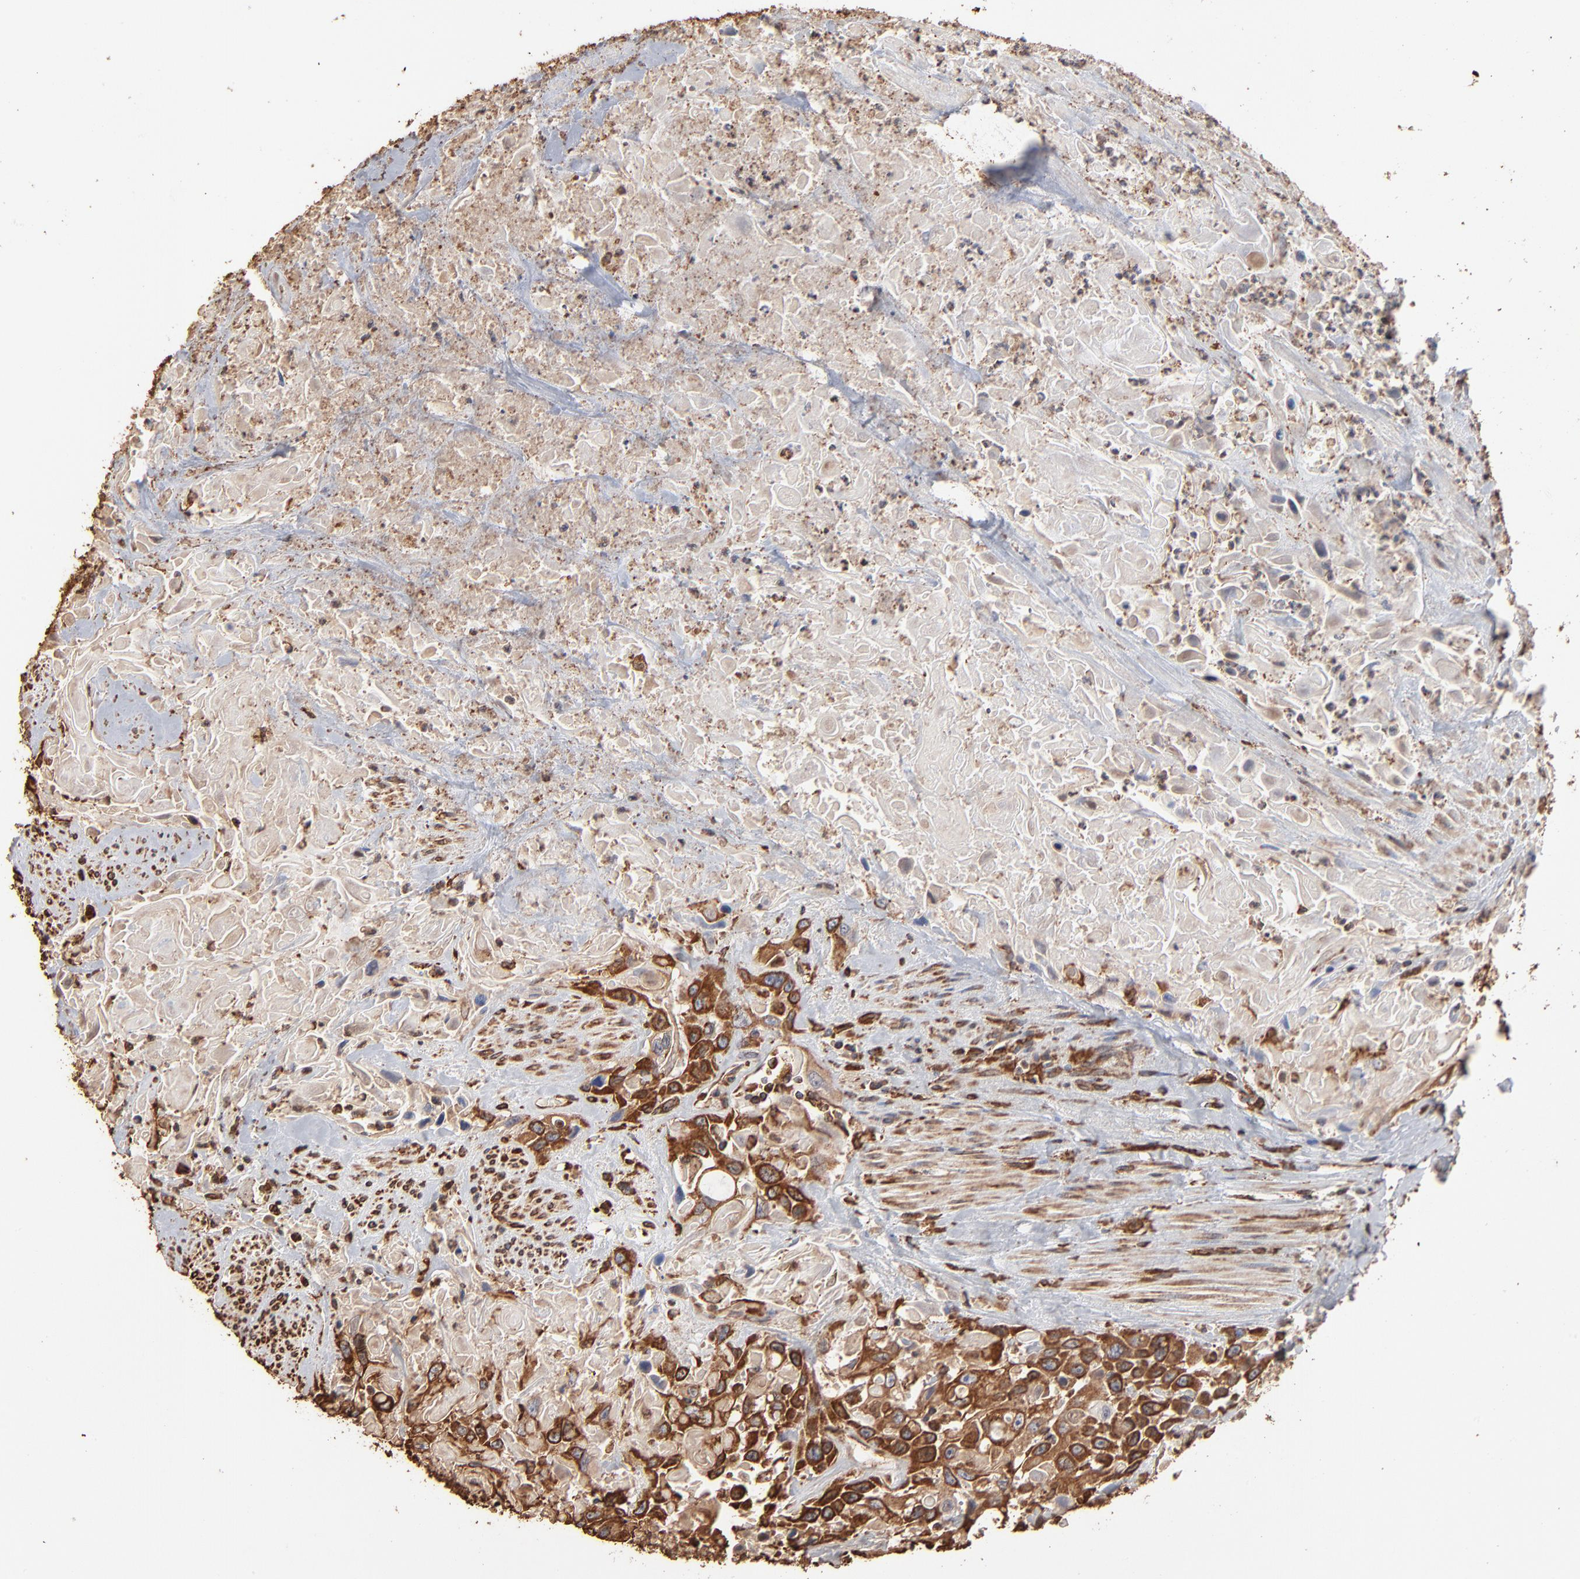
{"staining": {"intensity": "strong", "quantity": ">75%", "location": "cytoplasmic/membranous"}, "tissue": "urothelial cancer", "cell_type": "Tumor cells", "image_type": "cancer", "snomed": [{"axis": "morphology", "description": "Urothelial carcinoma, High grade"}, {"axis": "topography", "description": "Urinary bladder"}], "caption": "Immunohistochemistry photomicrograph of human urothelial cancer stained for a protein (brown), which demonstrates high levels of strong cytoplasmic/membranous staining in about >75% of tumor cells.", "gene": "PDIA3", "patient": {"sex": "female", "age": 84}}